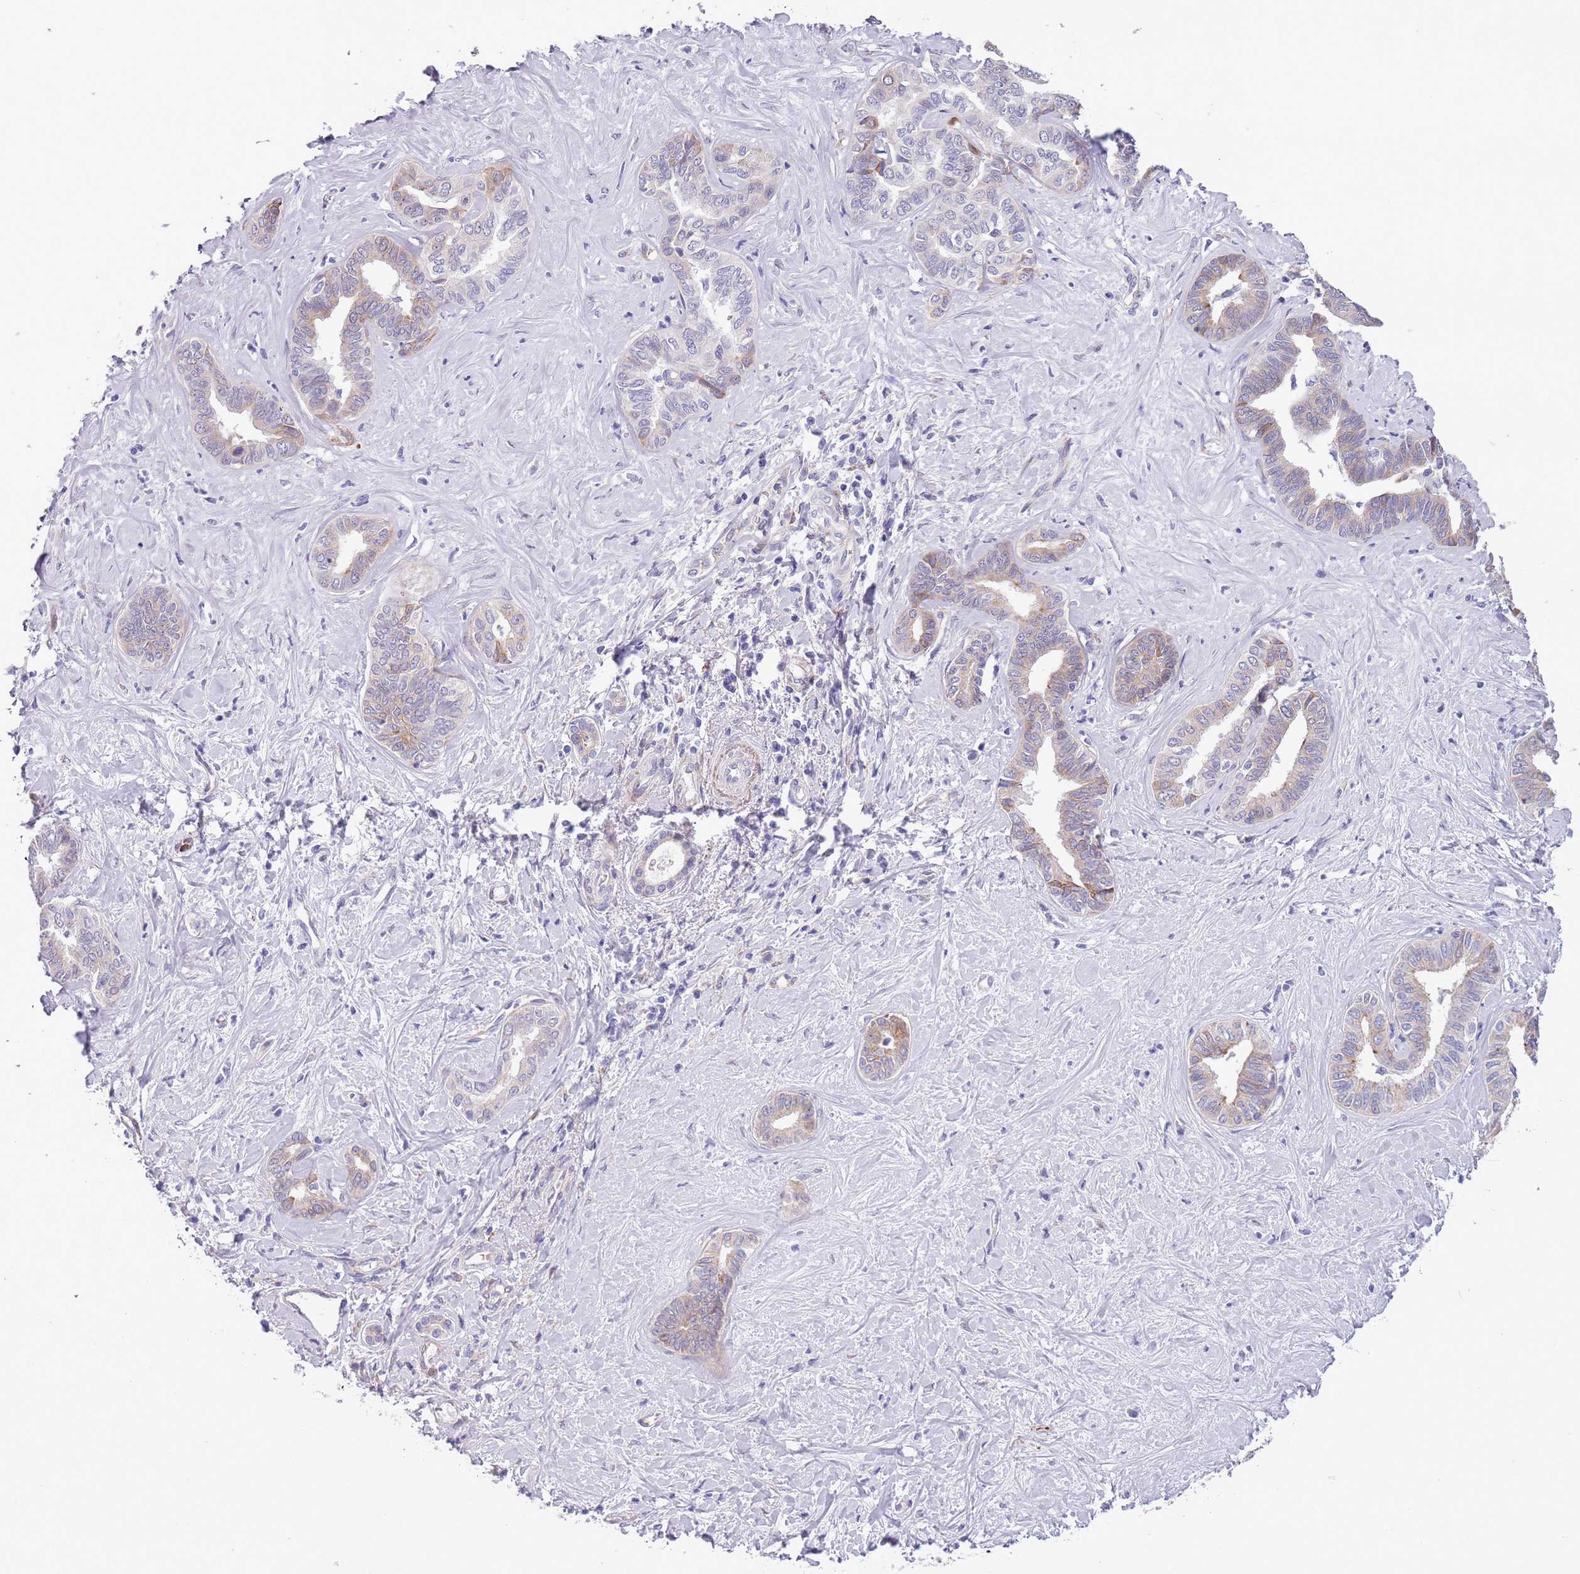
{"staining": {"intensity": "weak", "quantity": "25%-75%", "location": "cytoplasmic/membranous"}, "tissue": "liver cancer", "cell_type": "Tumor cells", "image_type": "cancer", "snomed": [{"axis": "morphology", "description": "Cholangiocarcinoma"}, {"axis": "topography", "description": "Liver"}], "caption": "The immunohistochemical stain labels weak cytoplasmic/membranous expression in tumor cells of liver cancer tissue.", "gene": "MRPL32", "patient": {"sex": "female", "age": 77}}